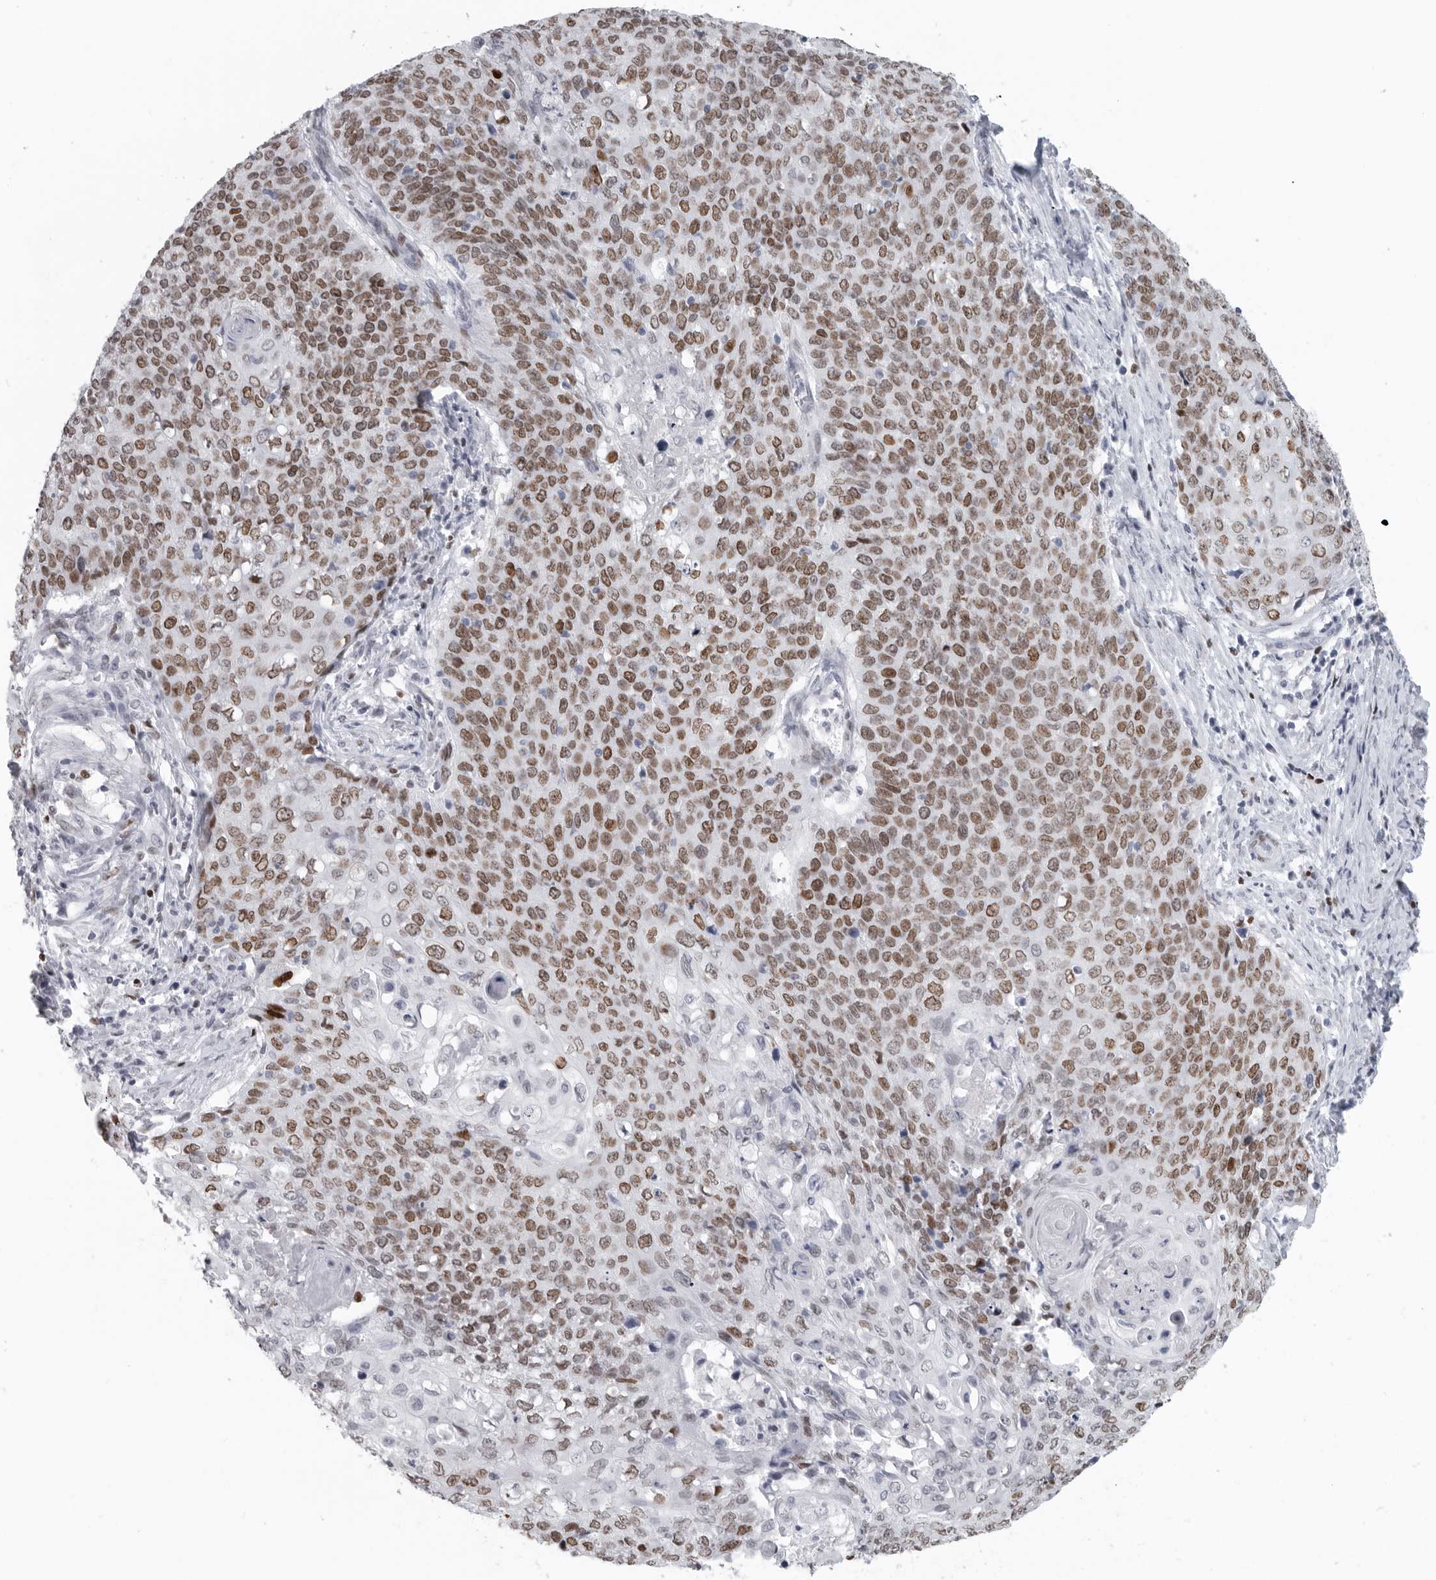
{"staining": {"intensity": "moderate", "quantity": ">75%", "location": "nuclear"}, "tissue": "cervical cancer", "cell_type": "Tumor cells", "image_type": "cancer", "snomed": [{"axis": "morphology", "description": "Squamous cell carcinoma, NOS"}, {"axis": "topography", "description": "Cervix"}], "caption": "Moderate nuclear positivity for a protein is appreciated in about >75% of tumor cells of cervical cancer using immunohistochemistry (IHC).", "gene": "SATB2", "patient": {"sex": "female", "age": 39}}